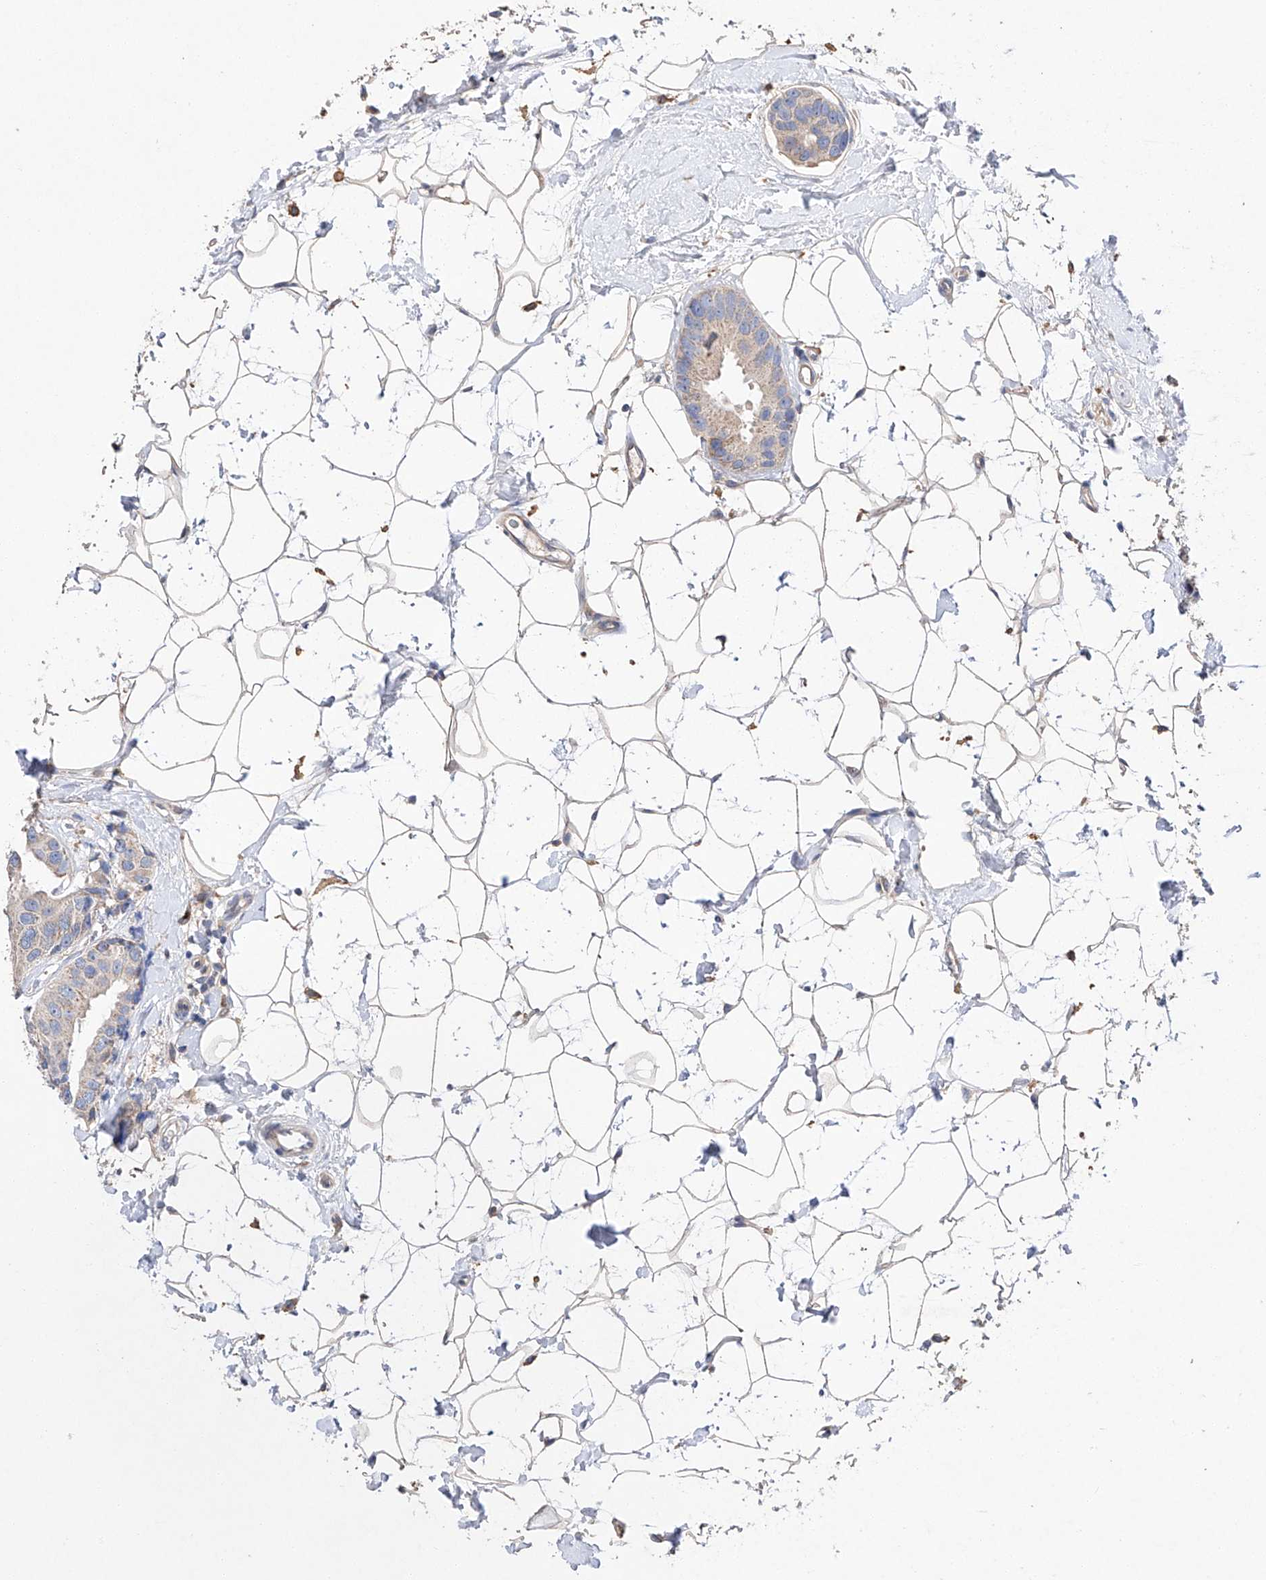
{"staining": {"intensity": "negative", "quantity": "none", "location": "none"}, "tissue": "breast cancer", "cell_type": "Tumor cells", "image_type": "cancer", "snomed": [{"axis": "morphology", "description": "Normal tissue, NOS"}, {"axis": "morphology", "description": "Duct carcinoma"}, {"axis": "topography", "description": "Breast"}], "caption": "An image of human breast cancer (intraductal carcinoma) is negative for staining in tumor cells.", "gene": "AMD1", "patient": {"sex": "female", "age": 39}}